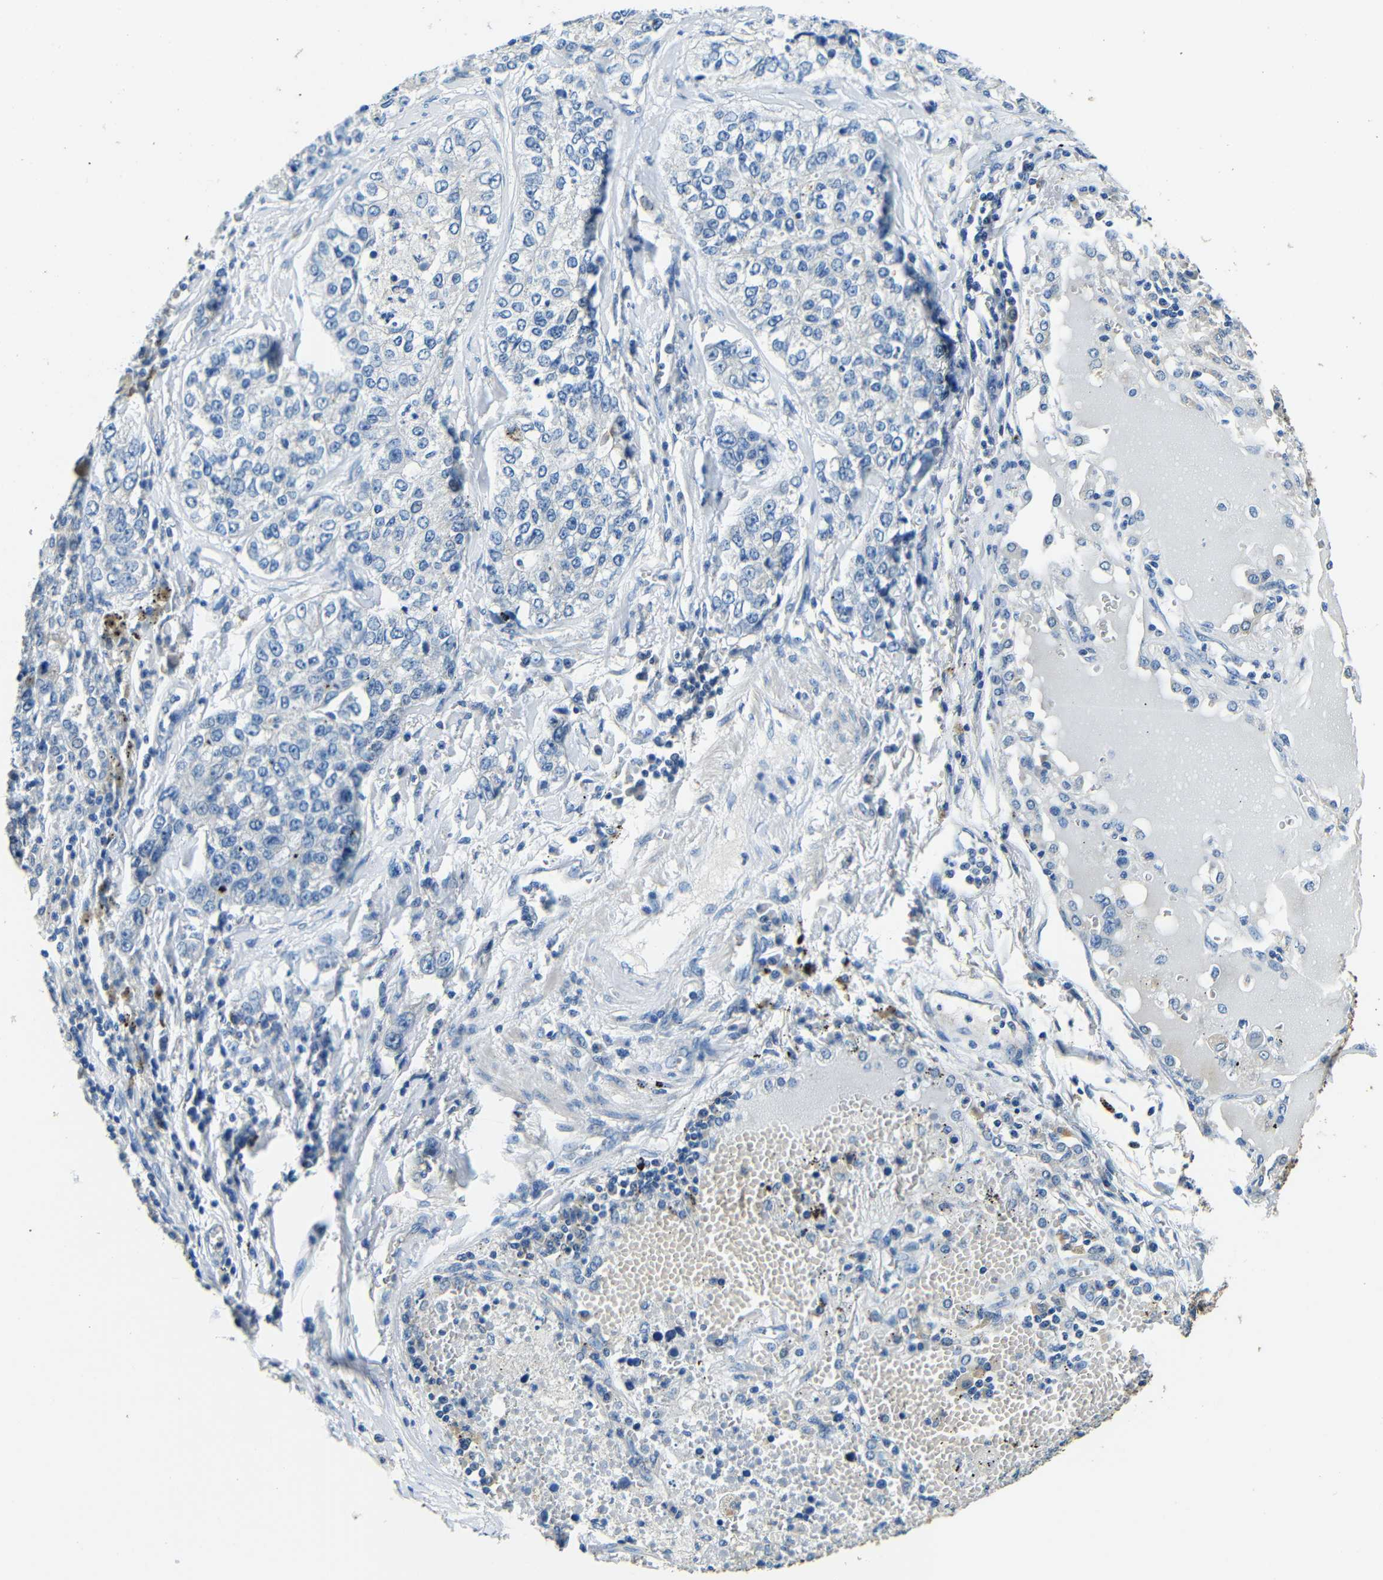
{"staining": {"intensity": "negative", "quantity": "none", "location": "none"}, "tissue": "lung cancer", "cell_type": "Tumor cells", "image_type": "cancer", "snomed": [{"axis": "morphology", "description": "Adenocarcinoma, NOS"}, {"axis": "topography", "description": "Lung"}], "caption": "This is an immunohistochemistry (IHC) micrograph of human adenocarcinoma (lung). There is no staining in tumor cells.", "gene": "FMO5", "patient": {"sex": "male", "age": 49}}